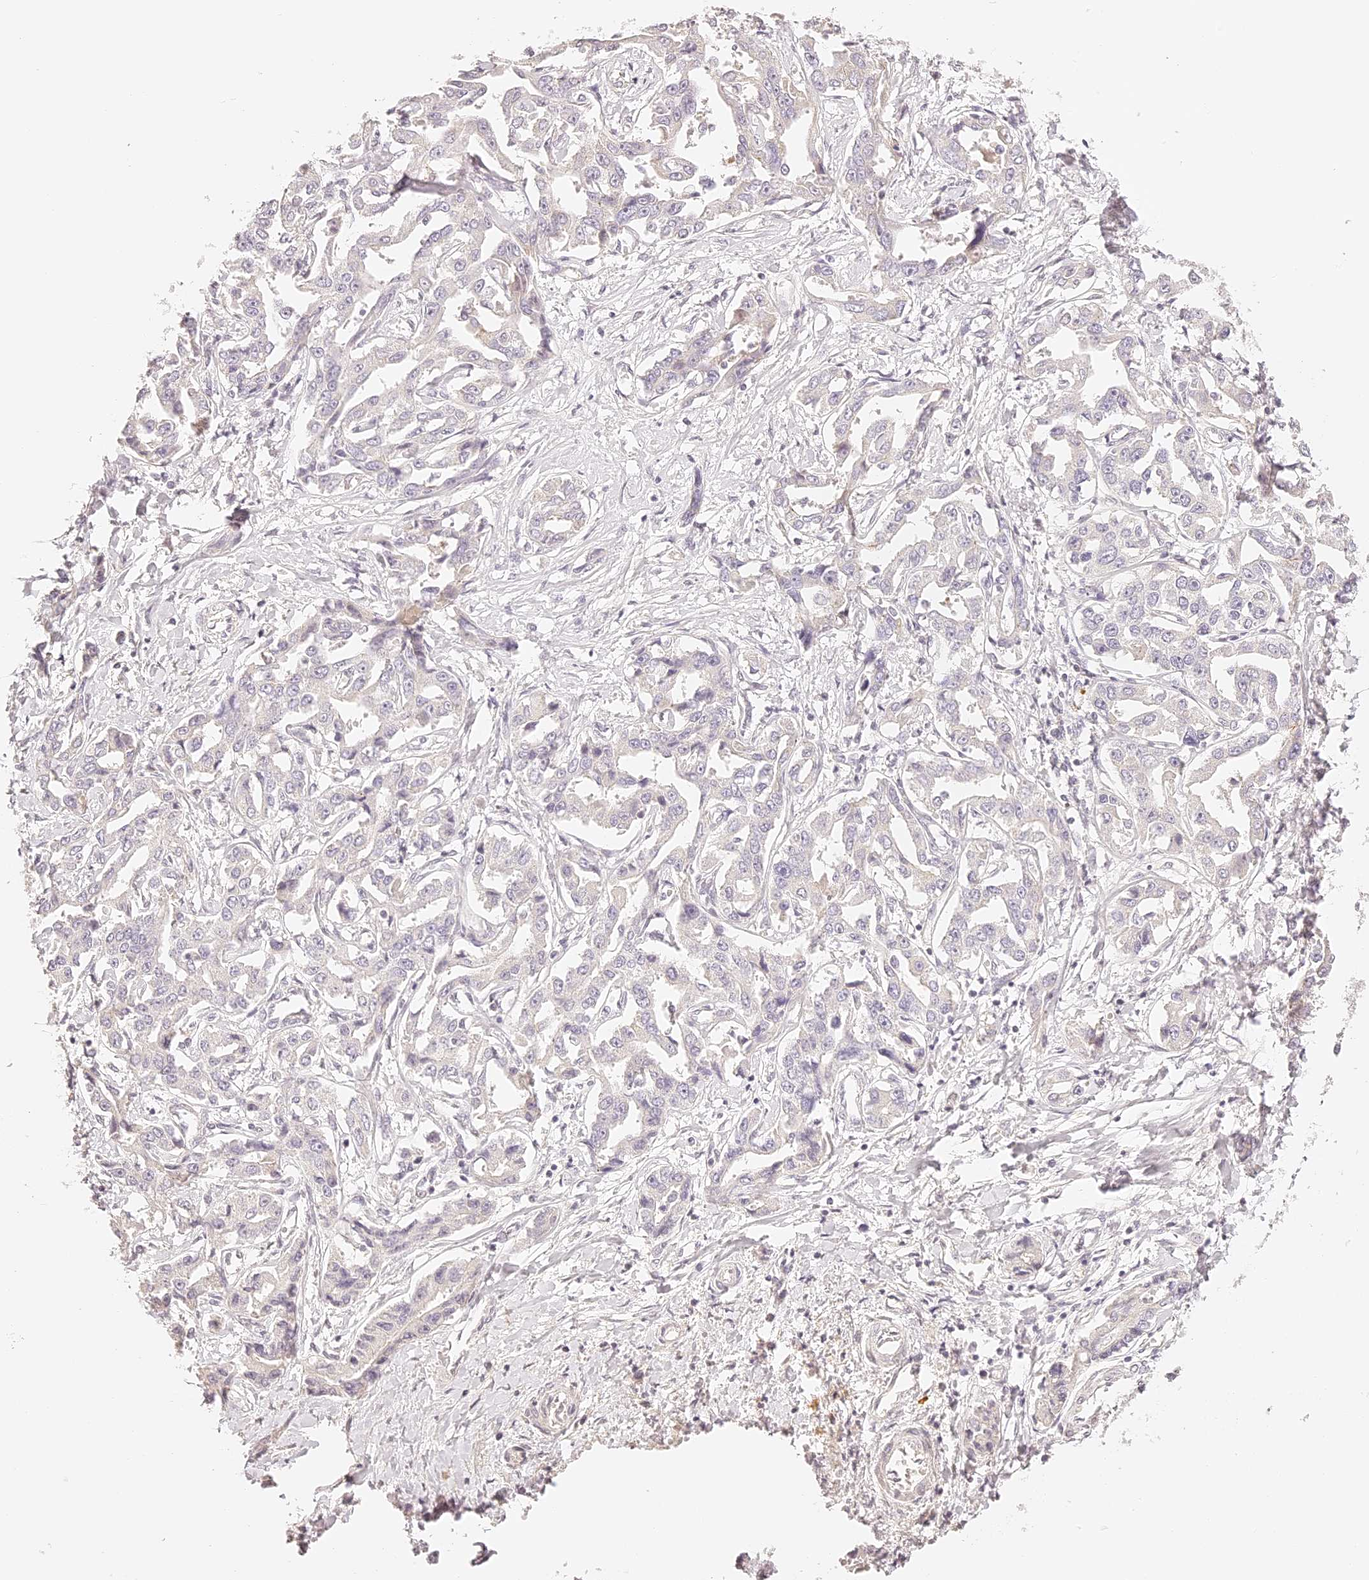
{"staining": {"intensity": "negative", "quantity": "none", "location": "none"}, "tissue": "liver cancer", "cell_type": "Tumor cells", "image_type": "cancer", "snomed": [{"axis": "morphology", "description": "Cholangiocarcinoma"}, {"axis": "topography", "description": "Liver"}], "caption": "DAB (3,3'-diaminobenzidine) immunohistochemical staining of liver cancer exhibits no significant expression in tumor cells. (DAB immunohistochemistry (IHC) with hematoxylin counter stain).", "gene": "TRIM45", "patient": {"sex": "male", "age": 59}}